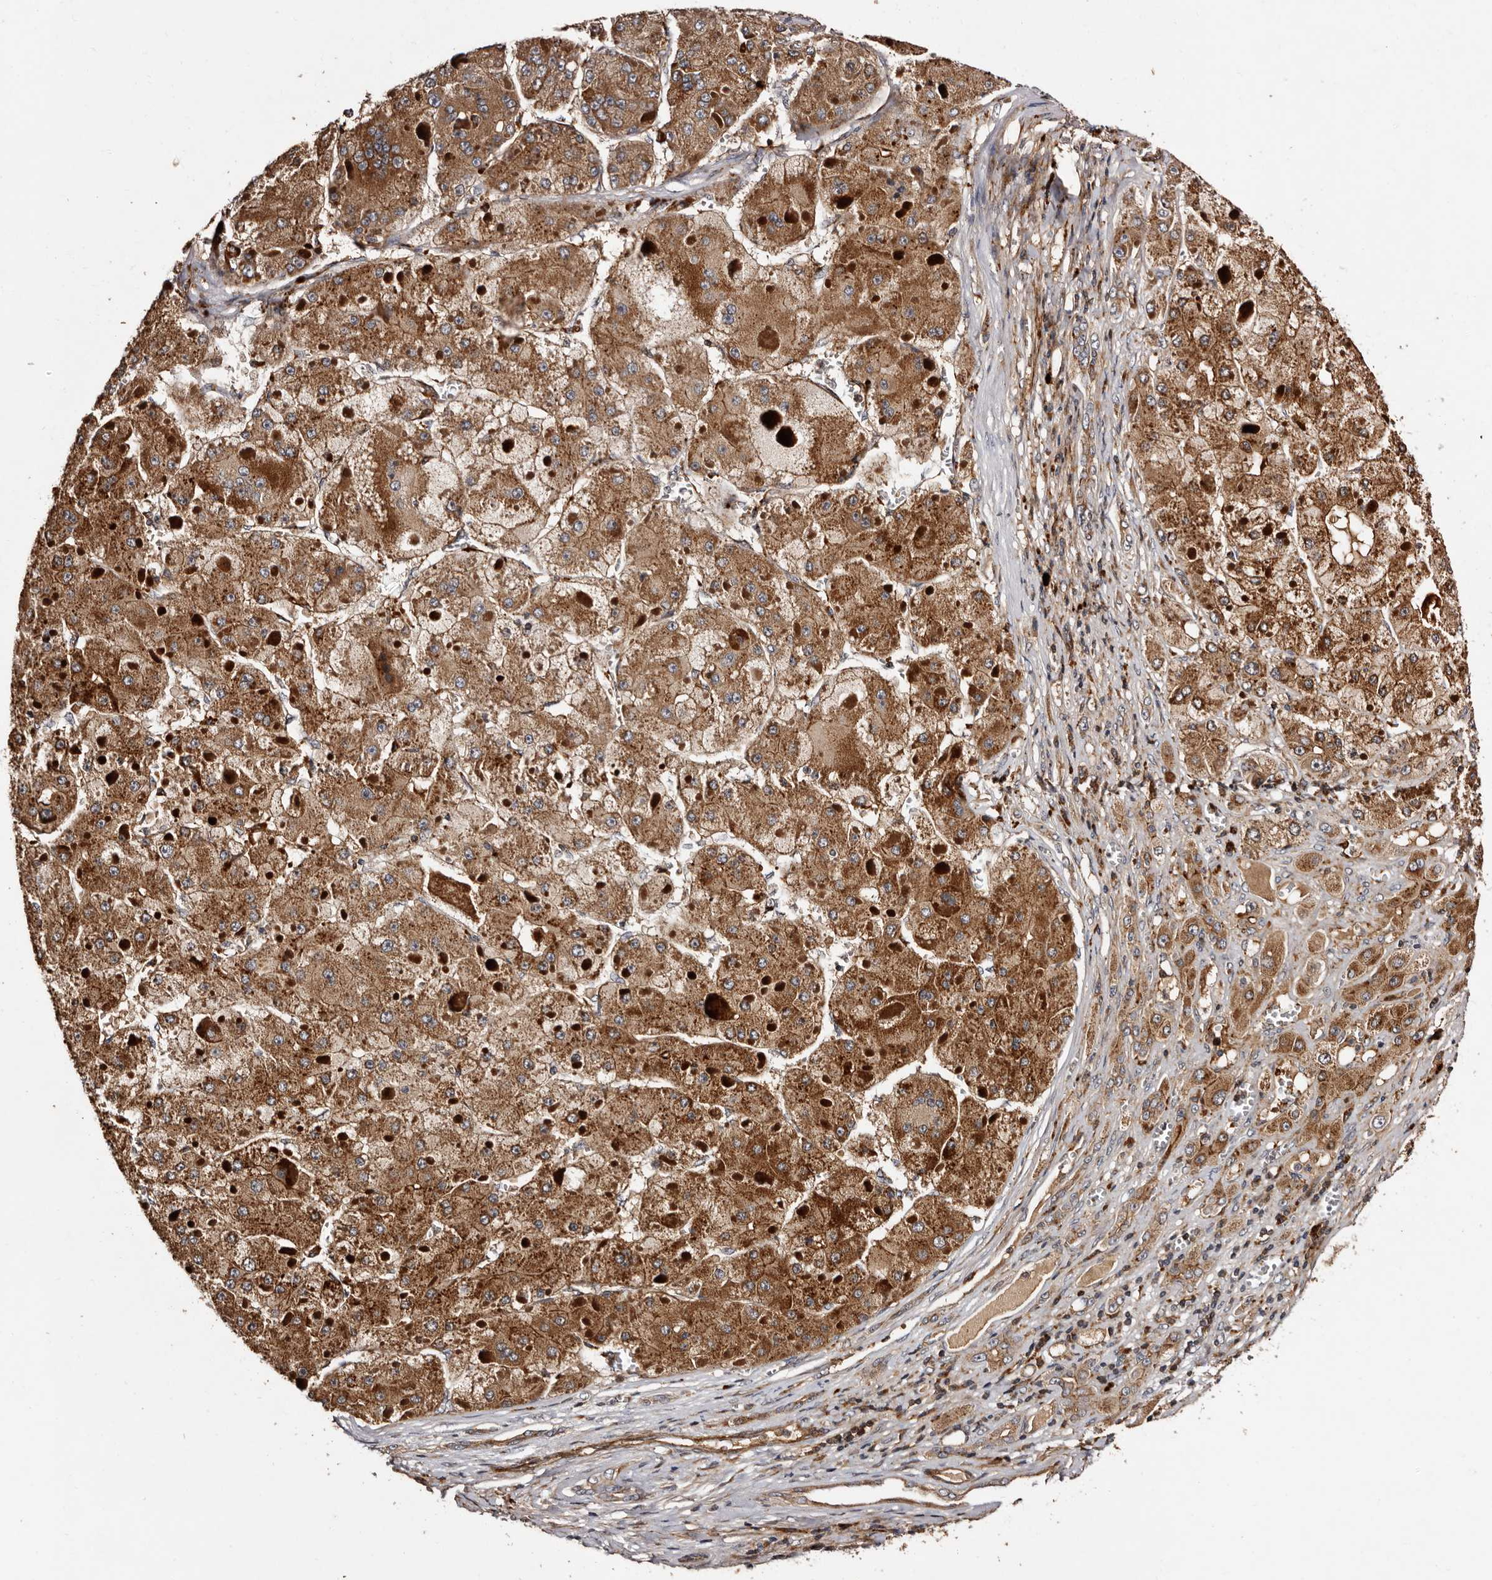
{"staining": {"intensity": "moderate", "quantity": ">75%", "location": "cytoplasmic/membranous"}, "tissue": "liver cancer", "cell_type": "Tumor cells", "image_type": "cancer", "snomed": [{"axis": "morphology", "description": "Carcinoma, Hepatocellular, NOS"}, {"axis": "topography", "description": "Liver"}], "caption": "Immunohistochemical staining of human liver hepatocellular carcinoma displays medium levels of moderate cytoplasmic/membranous protein staining in approximately >75% of tumor cells. (IHC, brightfield microscopy, high magnification).", "gene": "PRKD3", "patient": {"sex": "female", "age": 73}}